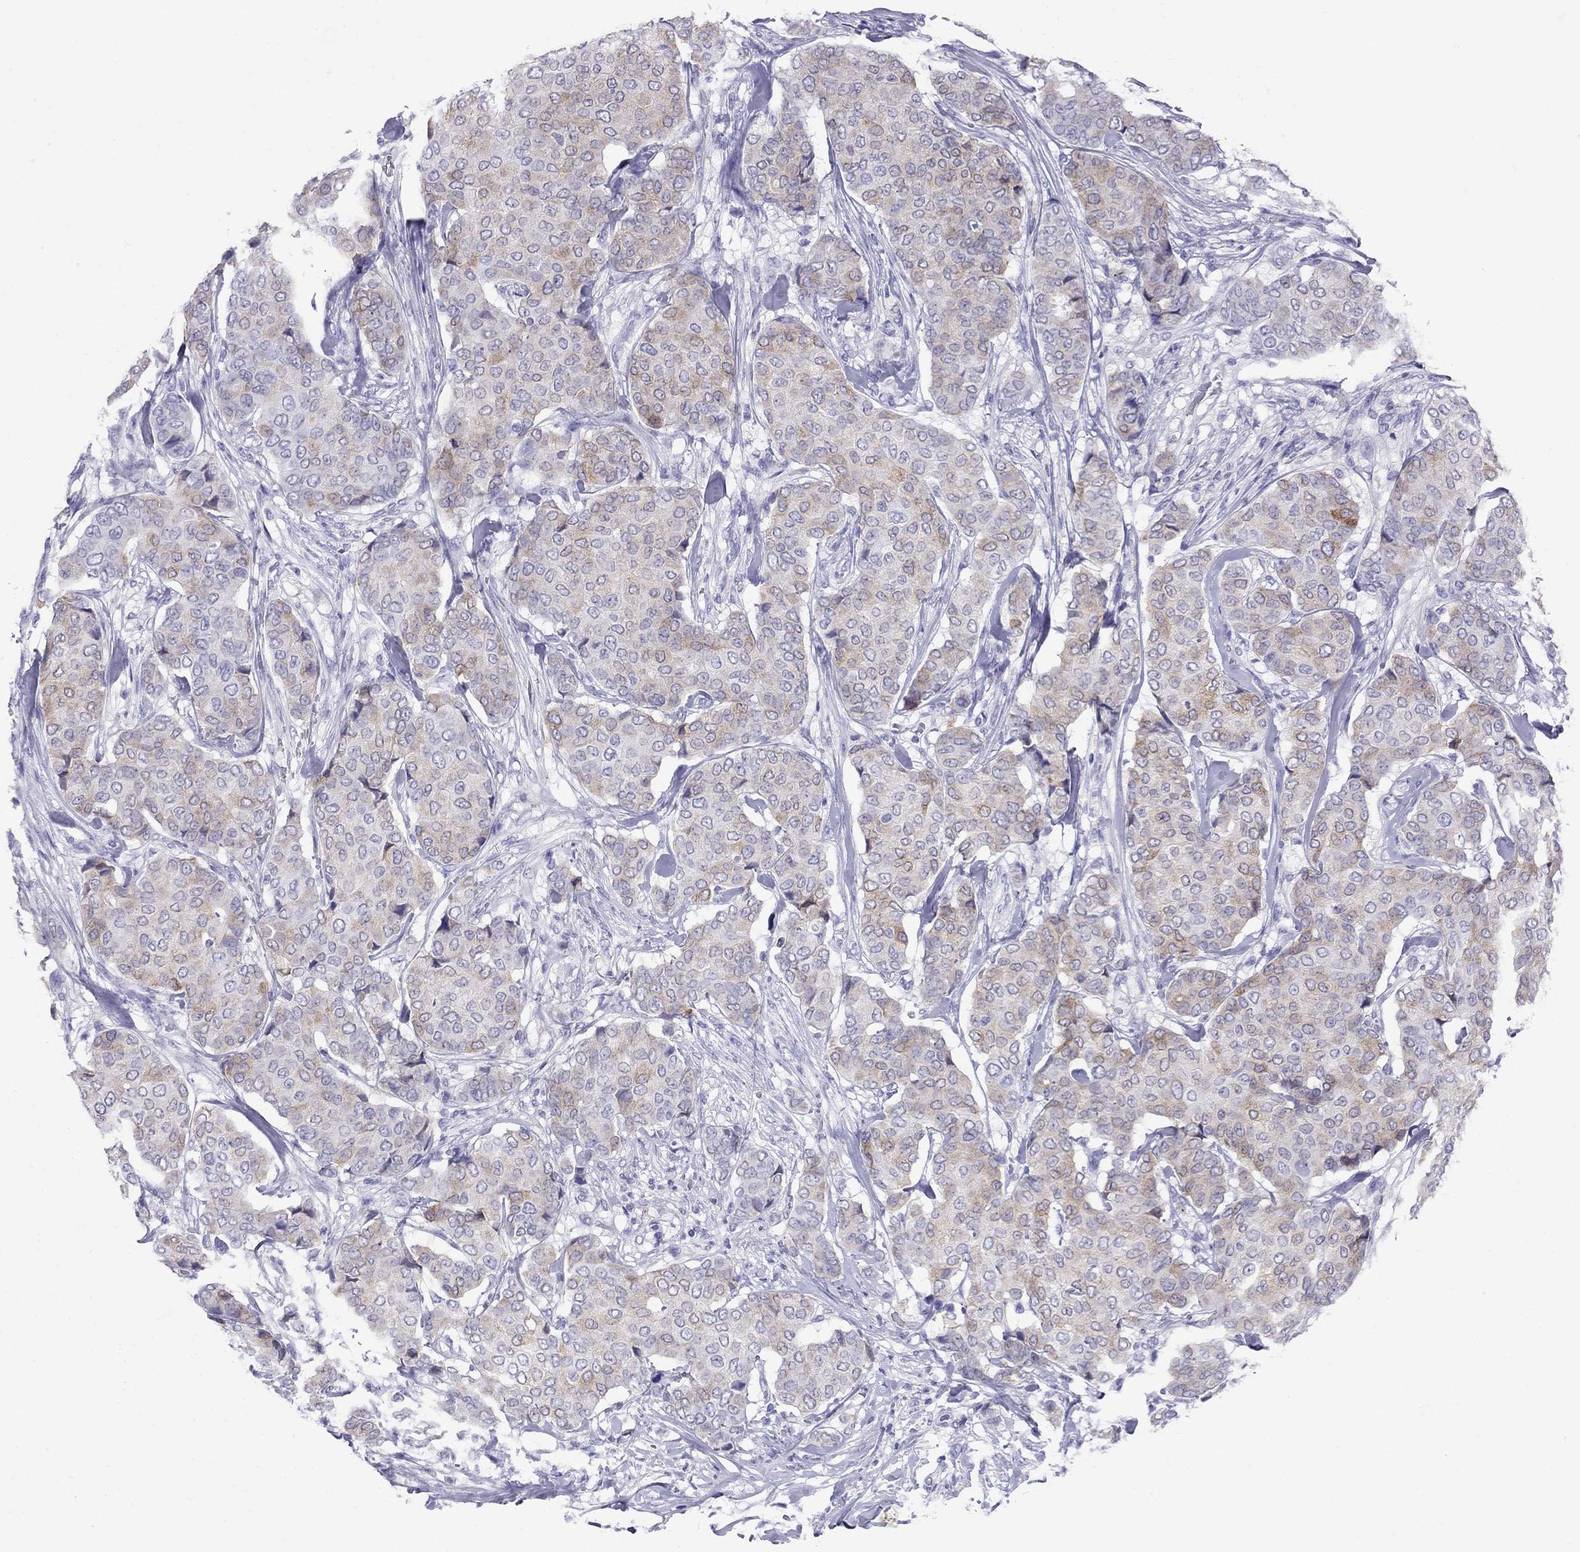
{"staining": {"intensity": "weak", "quantity": "25%-75%", "location": "cytoplasmic/membranous"}, "tissue": "breast cancer", "cell_type": "Tumor cells", "image_type": "cancer", "snomed": [{"axis": "morphology", "description": "Duct carcinoma"}, {"axis": "topography", "description": "Breast"}], "caption": "Tumor cells exhibit low levels of weak cytoplasmic/membranous expression in approximately 25%-75% of cells in human infiltrating ductal carcinoma (breast).", "gene": "GRIA2", "patient": {"sex": "female", "age": 75}}